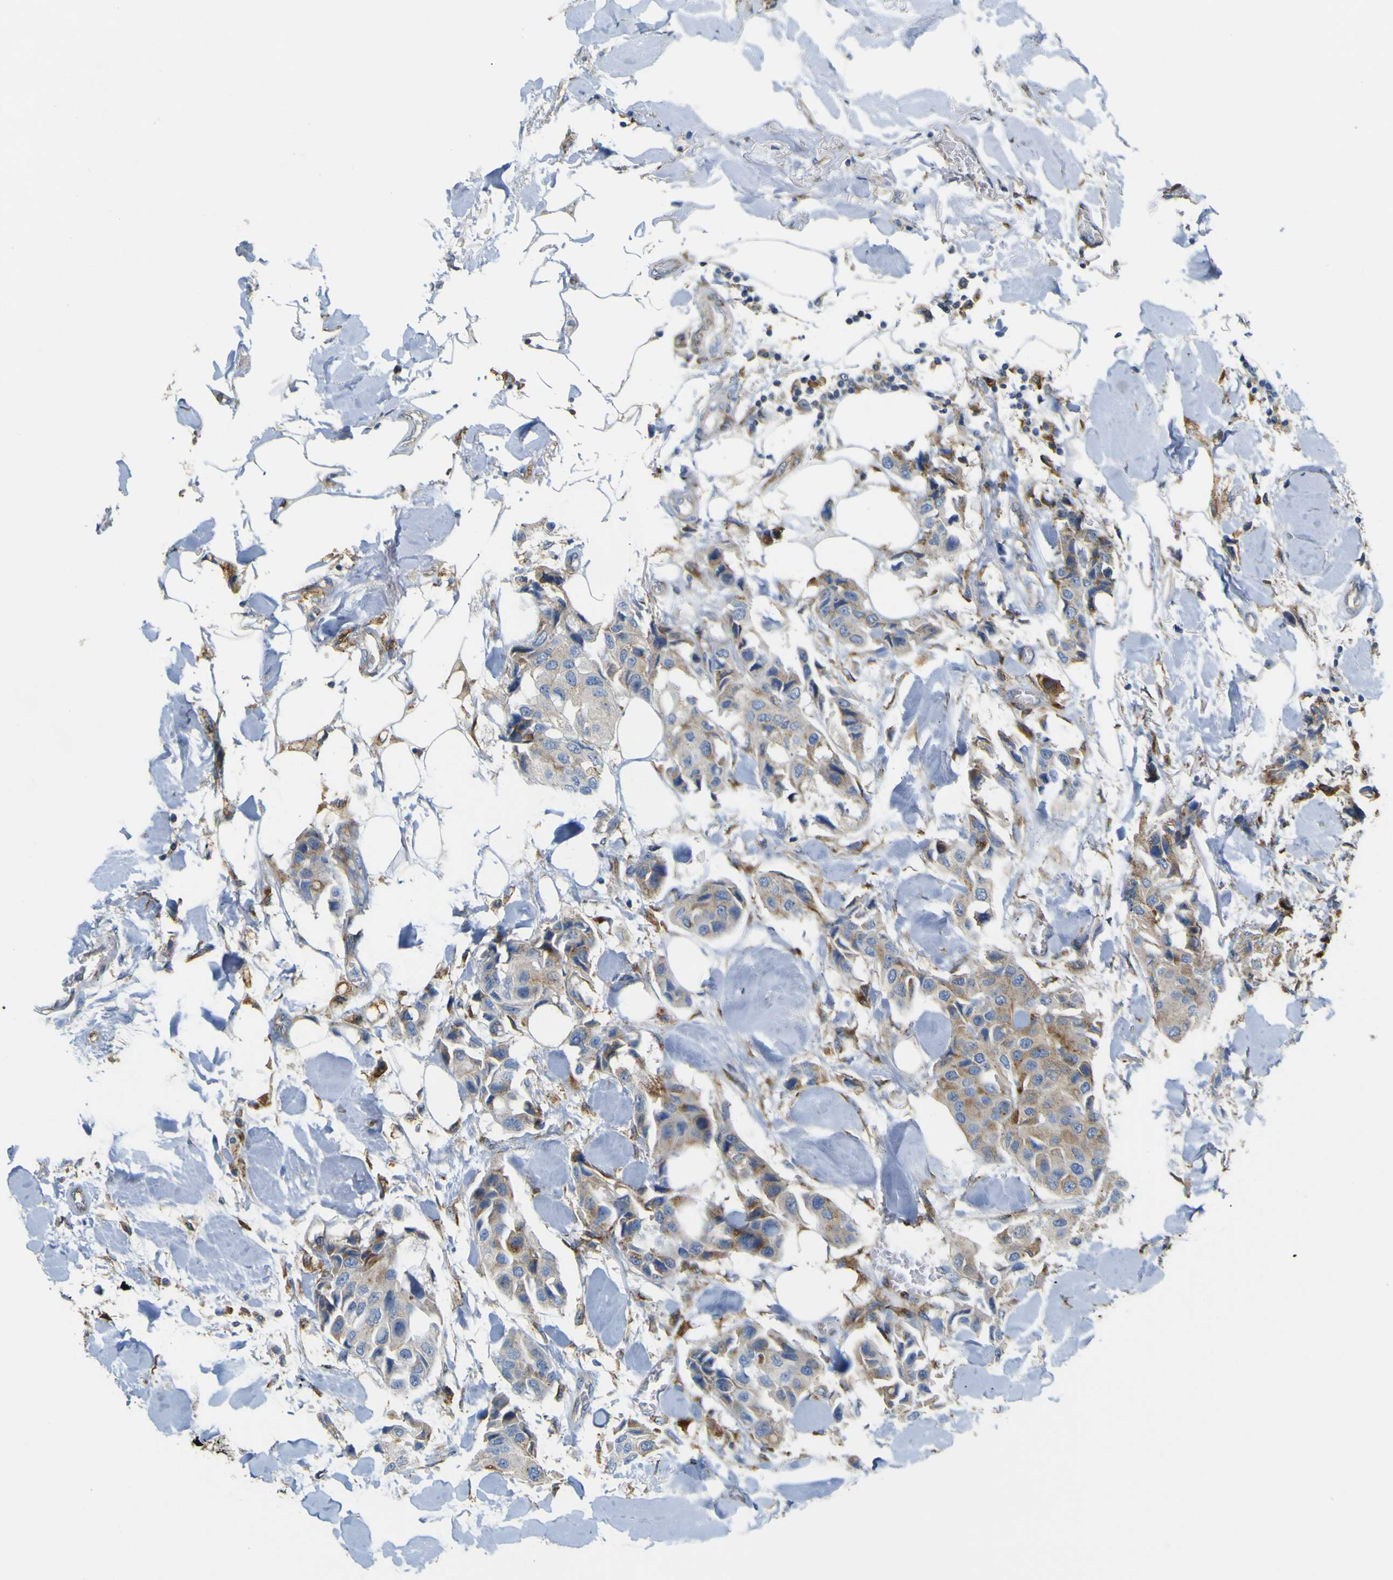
{"staining": {"intensity": "moderate", "quantity": ">75%", "location": "cytoplasmic/membranous"}, "tissue": "breast cancer", "cell_type": "Tumor cells", "image_type": "cancer", "snomed": [{"axis": "morphology", "description": "Duct carcinoma"}, {"axis": "topography", "description": "Breast"}], "caption": "The immunohistochemical stain shows moderate cytoplasmic/membranous expression in tumor cells of breast cancer (infiltrating ductal carcinoma) tissue. (DAB = brown stain, brightfield microscopy at high magnification).", "gene": "IGF2R", "patient": {"sex": "female", "age": 80}}